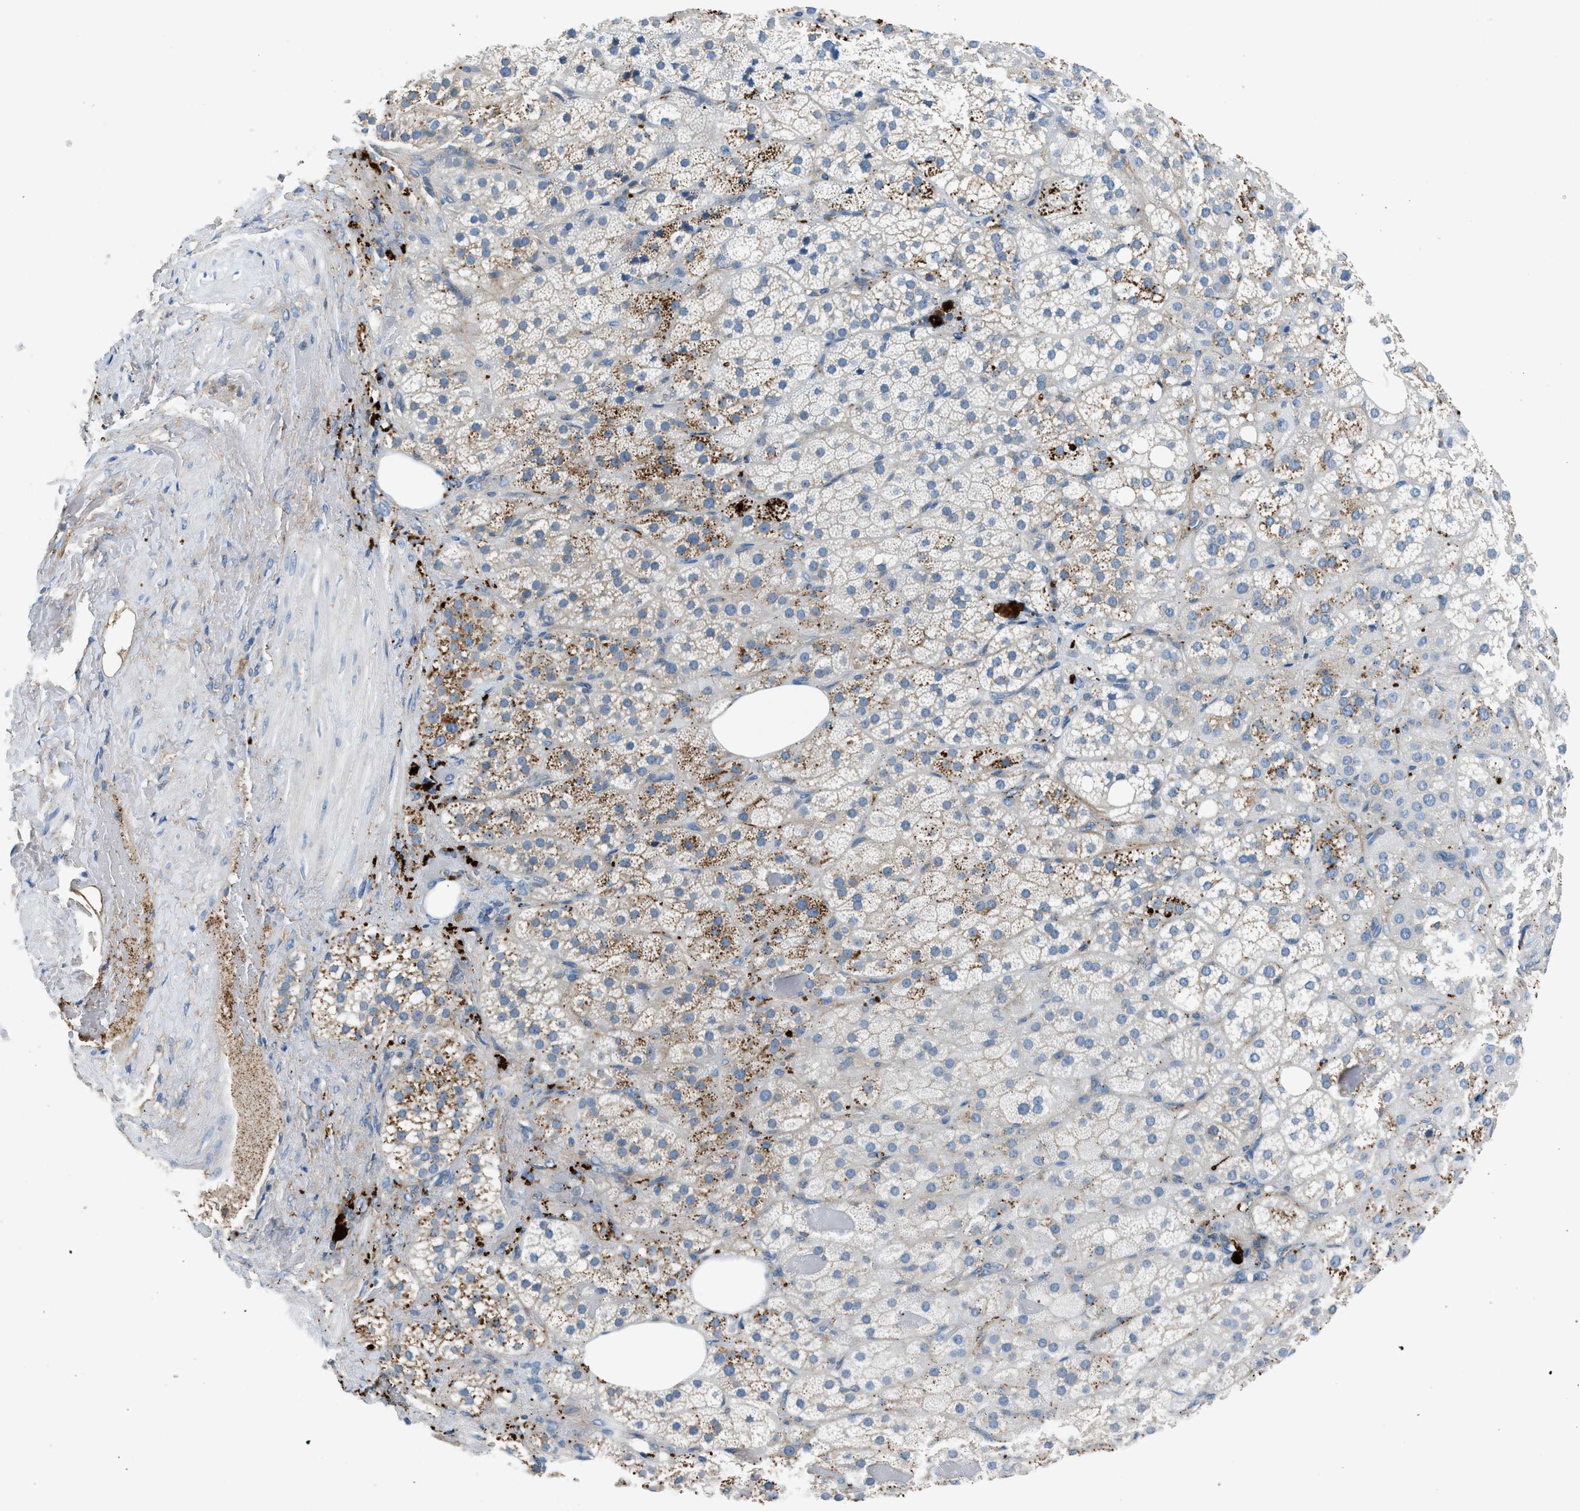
{"staining": {"intensity": "strong", "quantity": "<25%", "location": "cytoplasmic/membranous"}, "tissue": "adrenal gland", "cell_type": "Glandular cells", "image_type": "normal", "snomed": [{"axis": "morphology", "description": "Normal tissue, NOS"}, {"axis": "topography", "description": "Adrenal gland"}], "caption": "A brown stain labels strong cytoplasmic/membranous staining of a protein in glandular cells of benign human adrenal gland. (Brightfield microscopy of DAB IHC at high magnification).", "gene": "BMP1", "patient": {"sex": "female", "age": 59}}